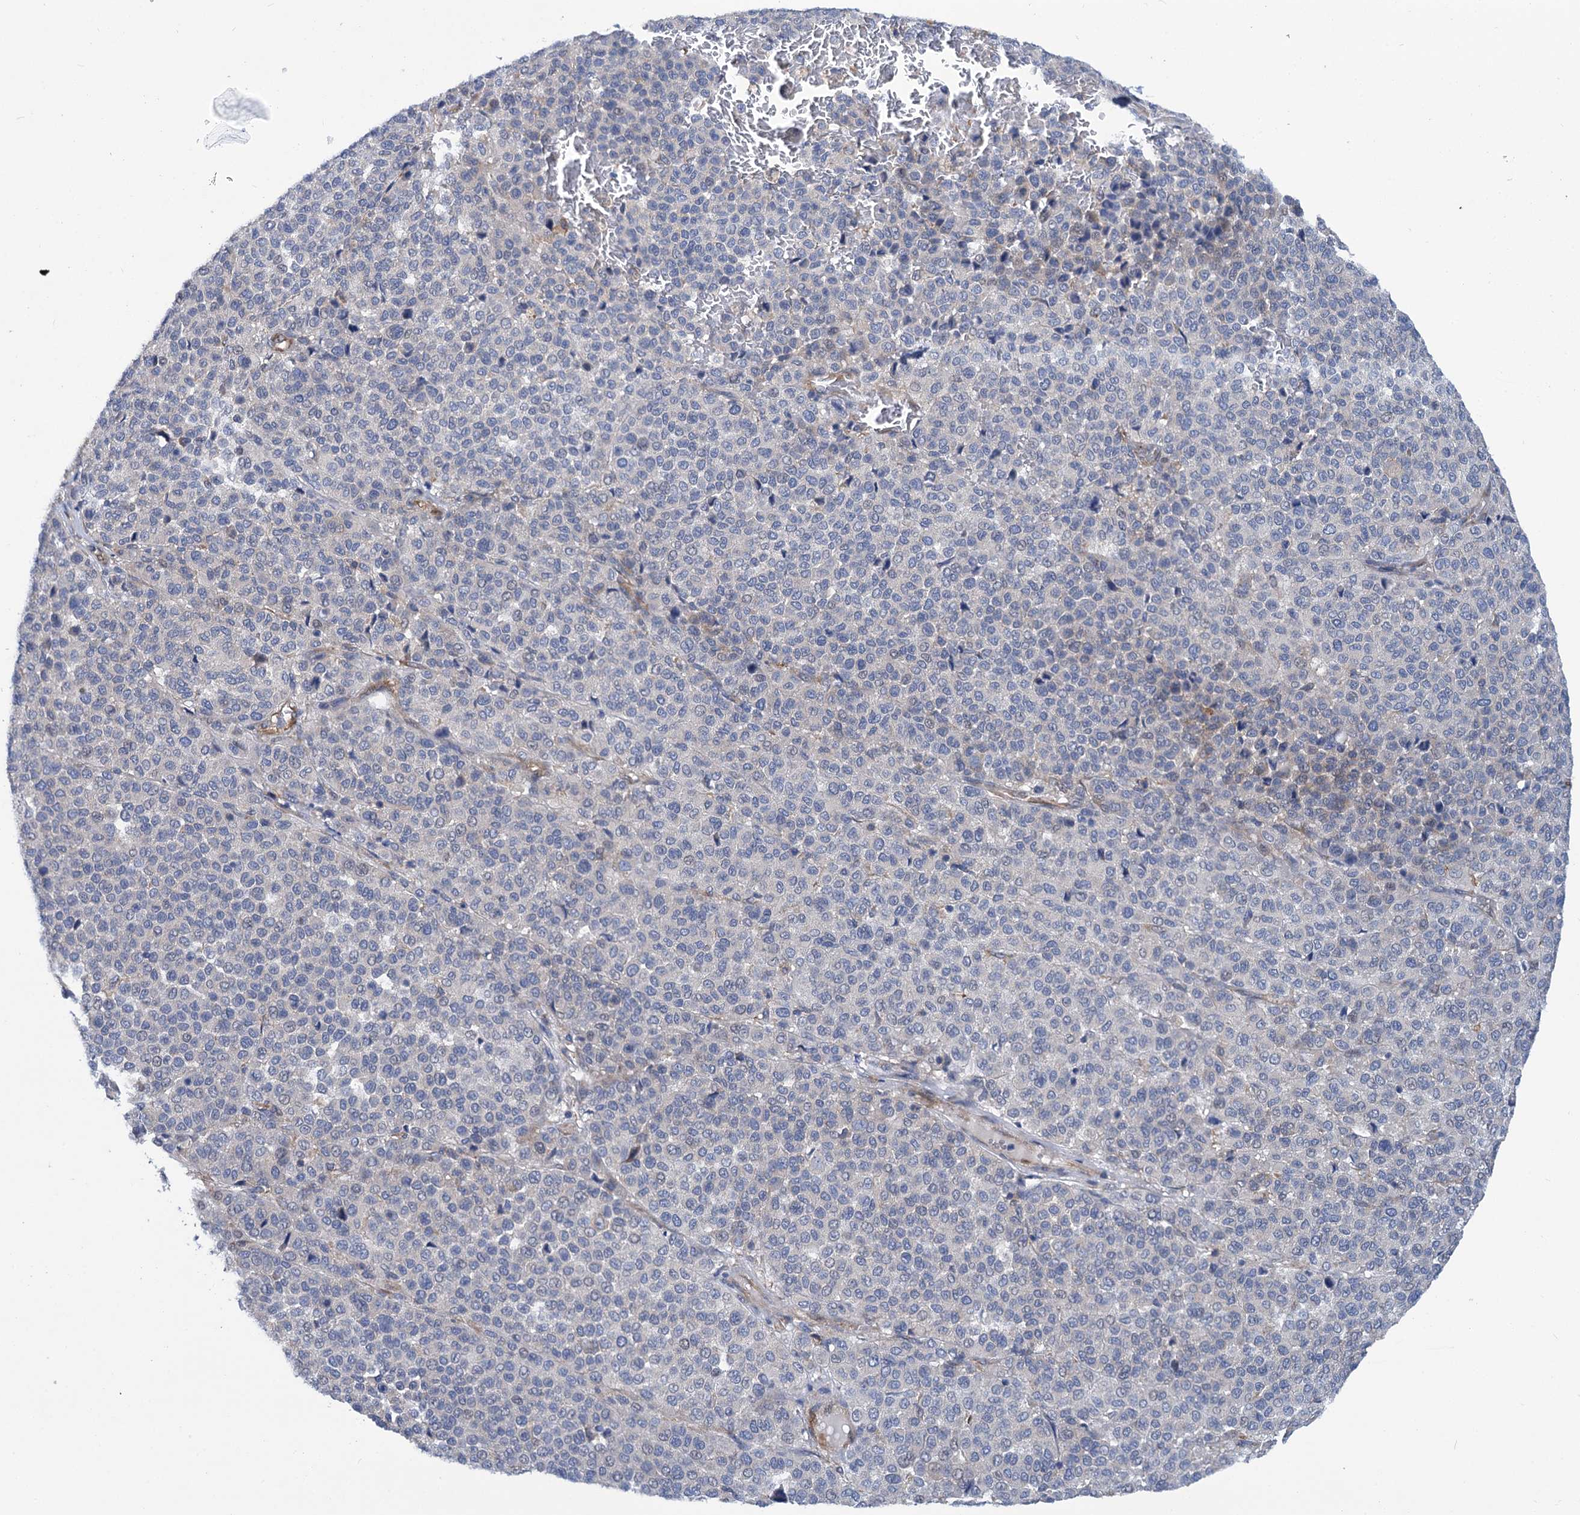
{"staining": {"intensity": "negative", "quantity": "none", "location": "none"}, "tissue": "melanoma", "cell_type": "Tumor cells", "image_type": "cancer", "snomed": [{"axis": "morphology", "description": "Malignant melanoma, Metastatic site"}, {"axis": "topography", "description": "Pancreas"}], "caption": "Malignant melanoma (metastatic site) stained for a protein using immunohistochemistry (IHC) demonstrates no positivity tumor cells.", "gene": "TRIM55", "patient": {"sex": "female", "age": 30}}